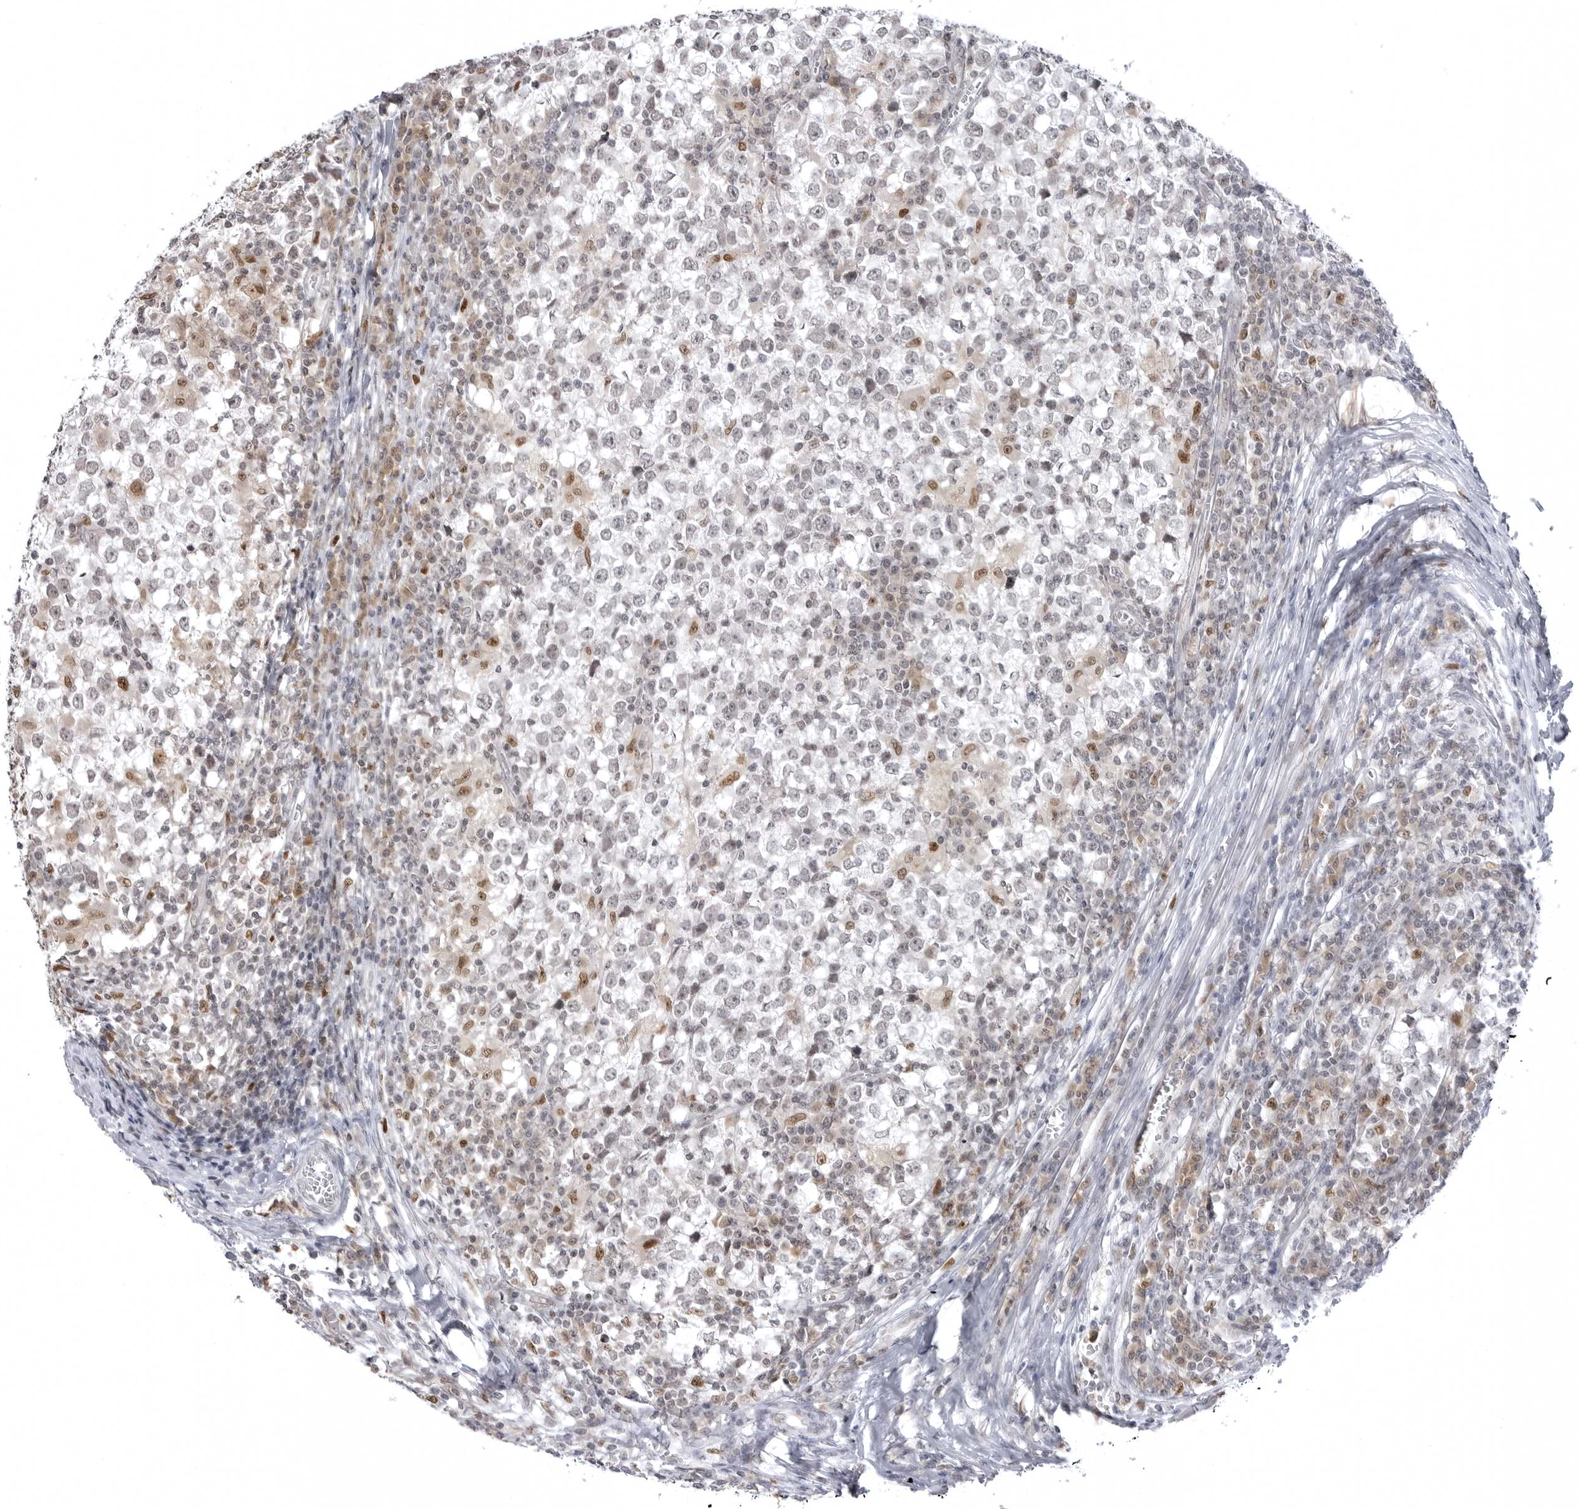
{"staining": {"intensity": "moderate", "quantity": "<25%", "location": "nuclear"}, "tissue": "testis cancer", "cell_type": "Tumor cells", "image_type": "cancer", "snomed": [{"axis": "morphology", "description": "Seminoma, NOS"}, {"axis": "topography", "description": "Testis"}], "caption": "Protein analysis of testis cancer tissue shows moderate nuclear expression in about <25% of tumor cells. The staining was performed using DAB (3,3'-diaminobenzidine), with brown indicating positive protein expression. Nuclei are stained blue with hematoxylin.", "gene": "PTK2B", "patient": {"sex": "male", "age": 65}}